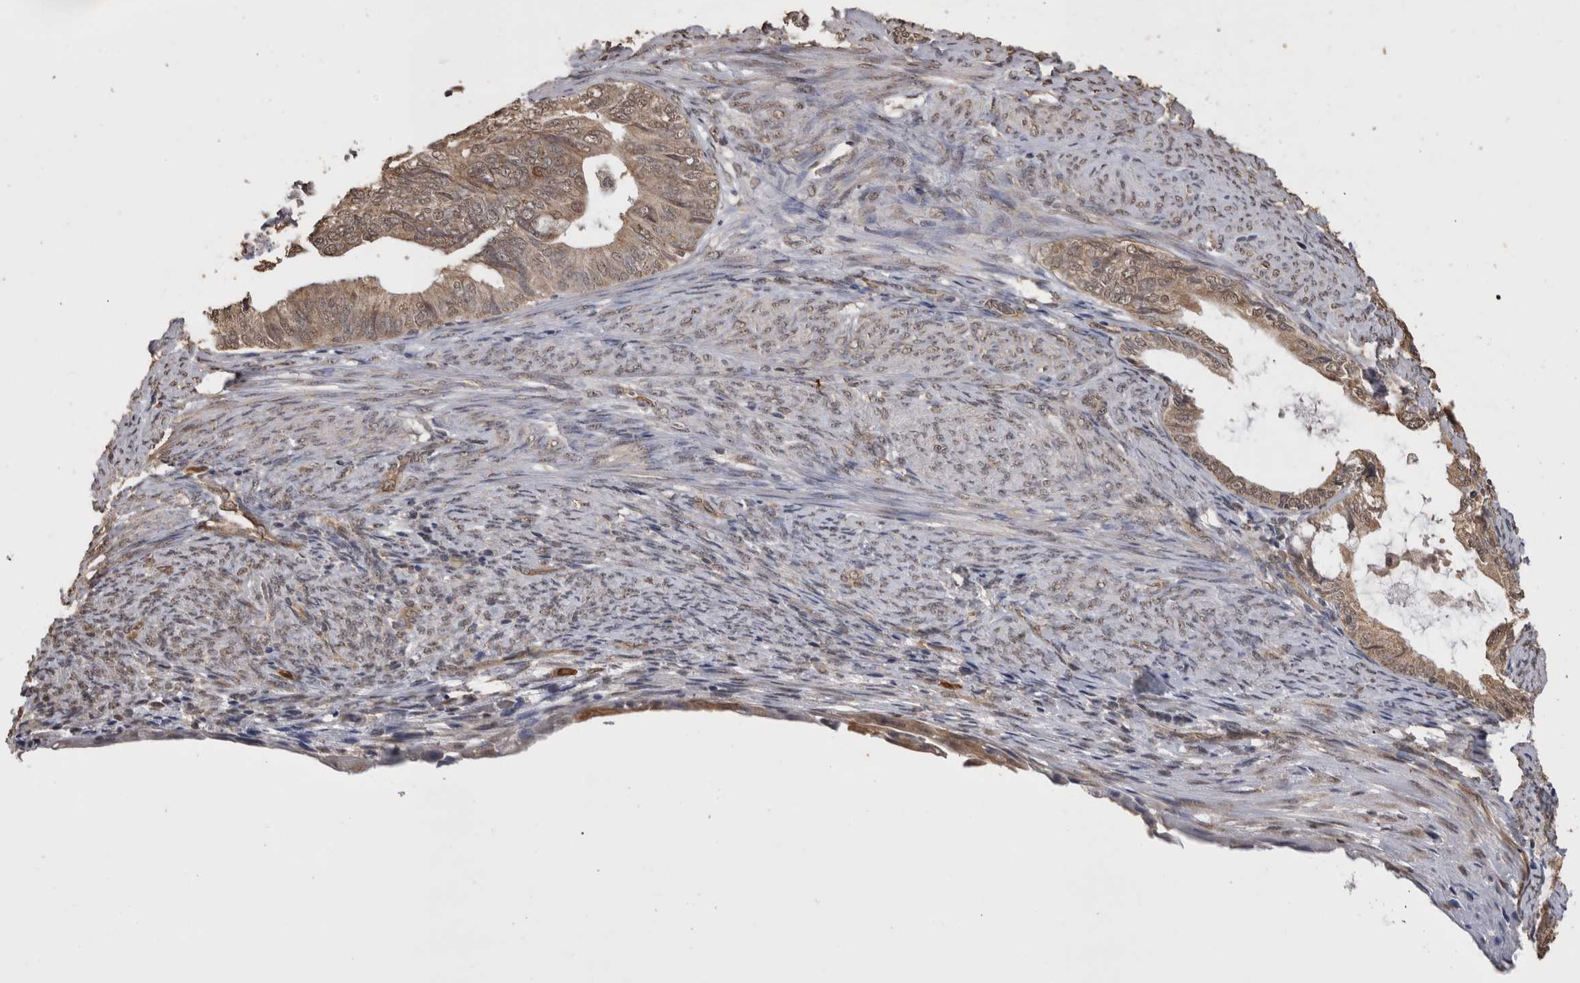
{"staining": {"intensity": "weak", "quantity": ">75%", "location": "cytoplasmic/membranous"}, "tissue": "endometrial cancer", "cell_type": "Tumor cells", "image_type": "cancer", "snomed": [{"axis": "morphology", "description": "Adenocarcinoma, NOS"}, {"axis": "topography", "description": "Endometrium"}], "caption": "Tumor cells show weak cytoplasmic/membranous expression in approximately >75% of cells in endometrial cancer.", "gene": "PAK4", "patient": {"sex": "female", "age": 86}}